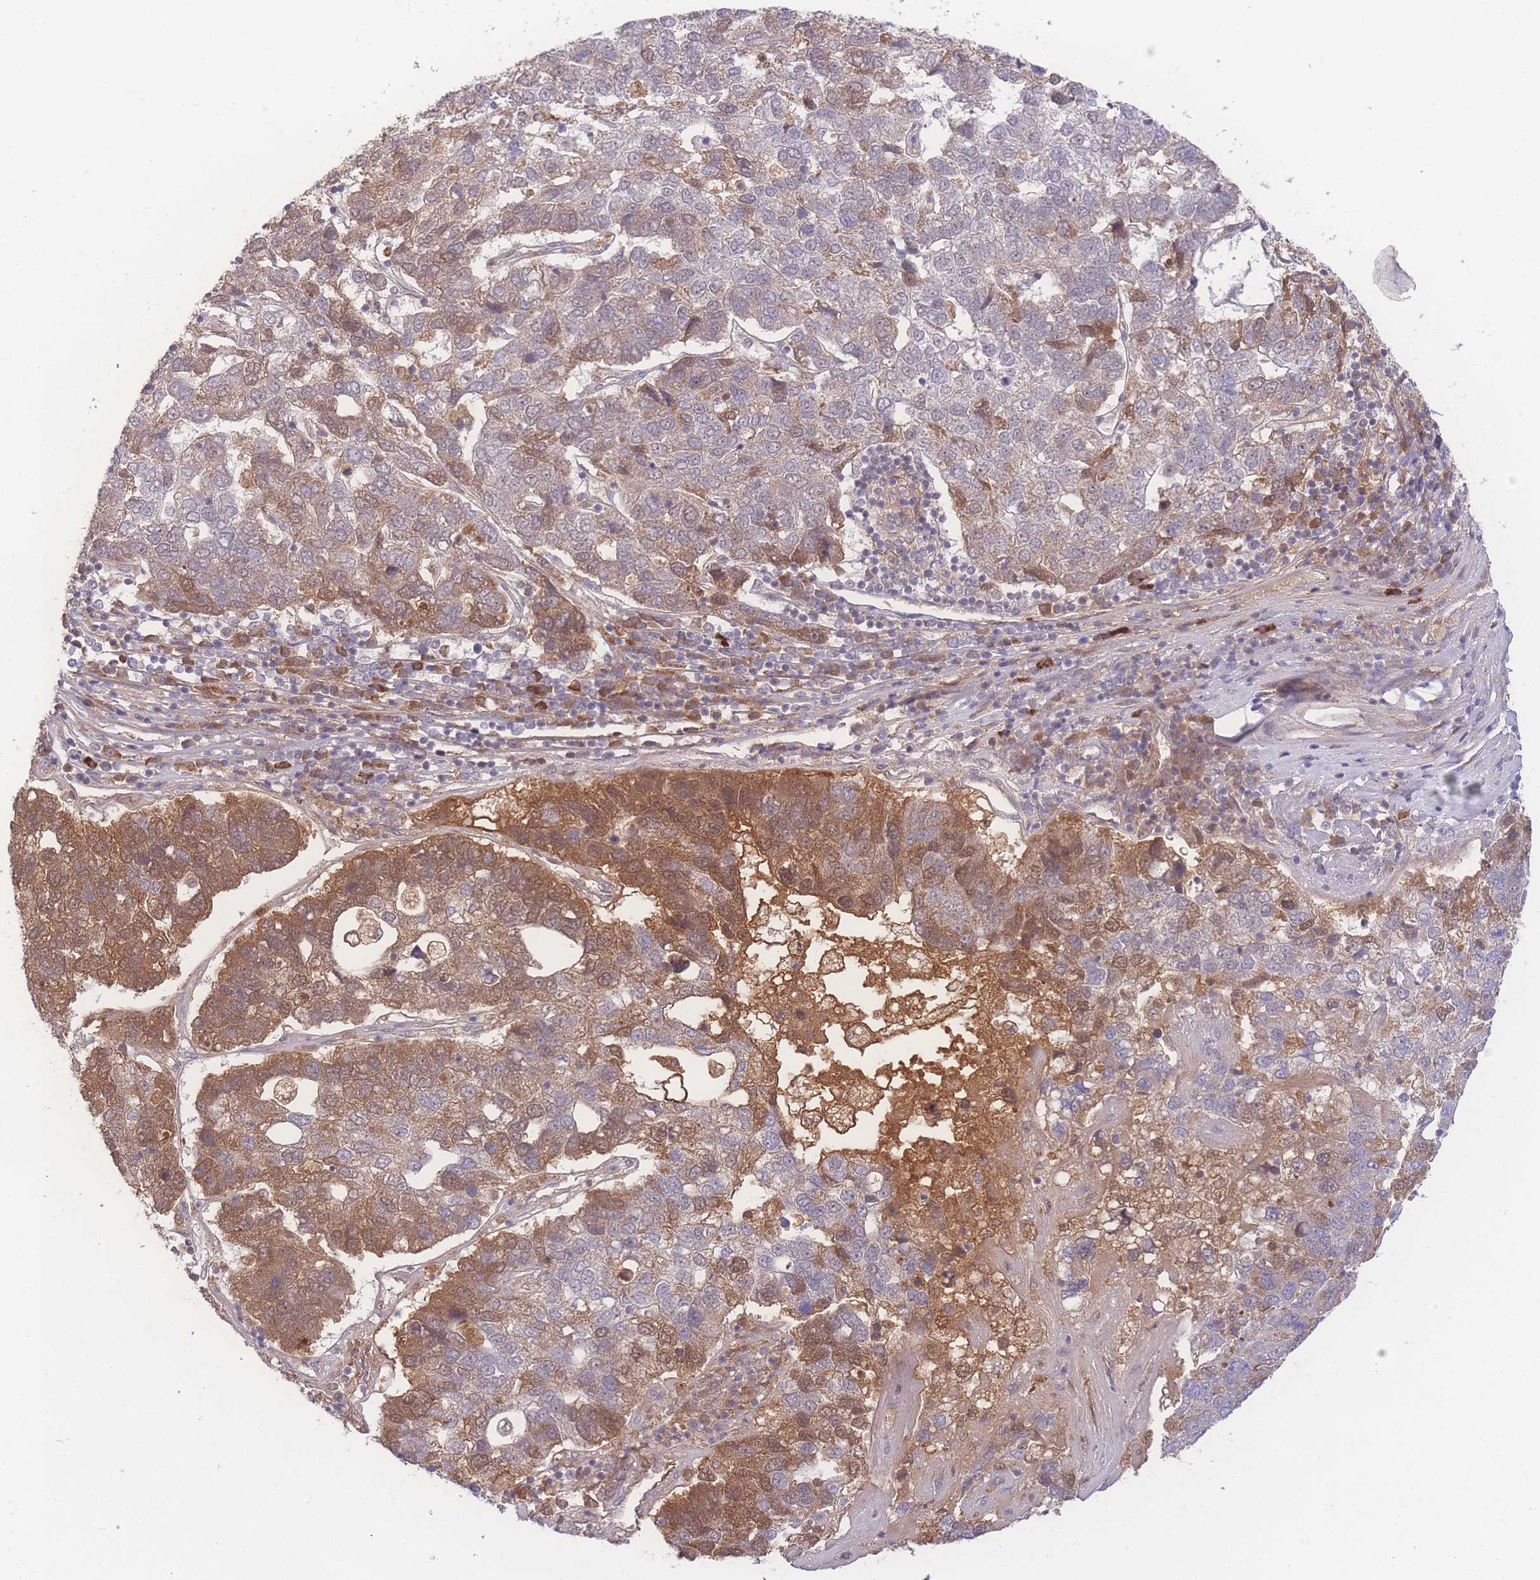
{"staining": {"intensity": "moderate", "quantity": "<25%", "location": "cytoplasmic/membranous"}, "tissue": "pancreatic cancer", "cell_type": "Tumor cells", "image_type": "cancer", "snomed": [{"axis": "morphology", "description": "Adenocarcinoma, NOS"}, {"axis": "topography", "description": "Pancreas"}], "caption": "DAB (3,3'-diaminobenzidine) immunohistochemical staining of adenocarcinoma (pancreatic) exhibits moderate cytoplasmic/membranous protein staining in approximately <25% of tumor cells.", "gene": "RAVER1", "patient": {"sex": "female", "age": 61}}